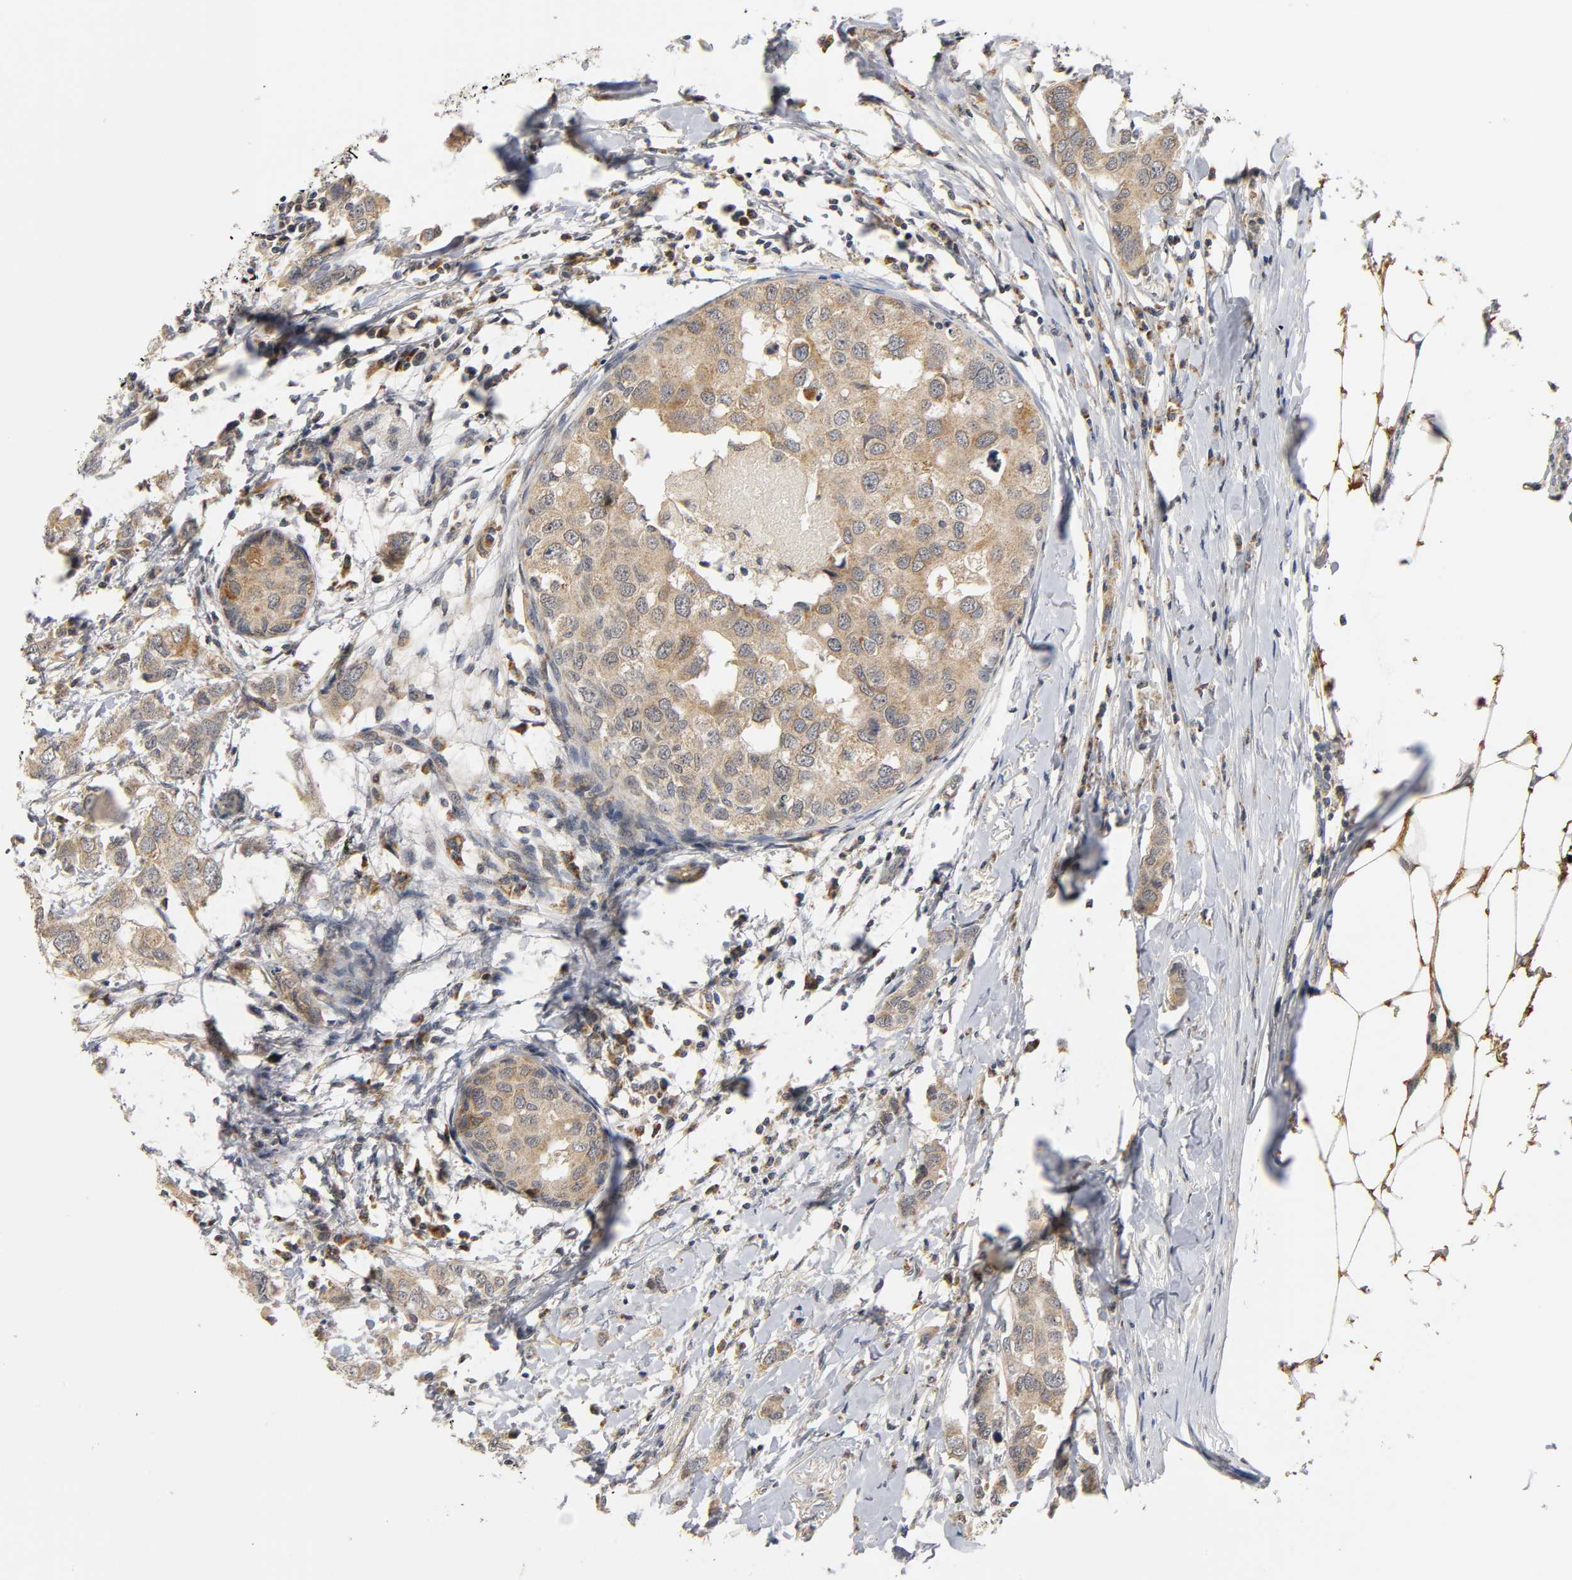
{"staining": {"intensity": "moderate", "quantity": ">75%", "location": "cytoplasmic/membranous"}, "tissue": "breast cancer", "cell_type": "Tumor cells", "image_type": "cancer", "snomed": [{"axis": "morphology", "description": "Duct carcinoma"}, {"axis": "topography", "description": "Breast"}], "caption": "Intraductal carcinoma (breast) was stained to show a protein in brown. There is medium levels of moderate cytoplasmic/membranous positivity in approximately >75% of tumor cells.", "gene": "NRP1", "patient": {"sex": "female", "age": 50}}